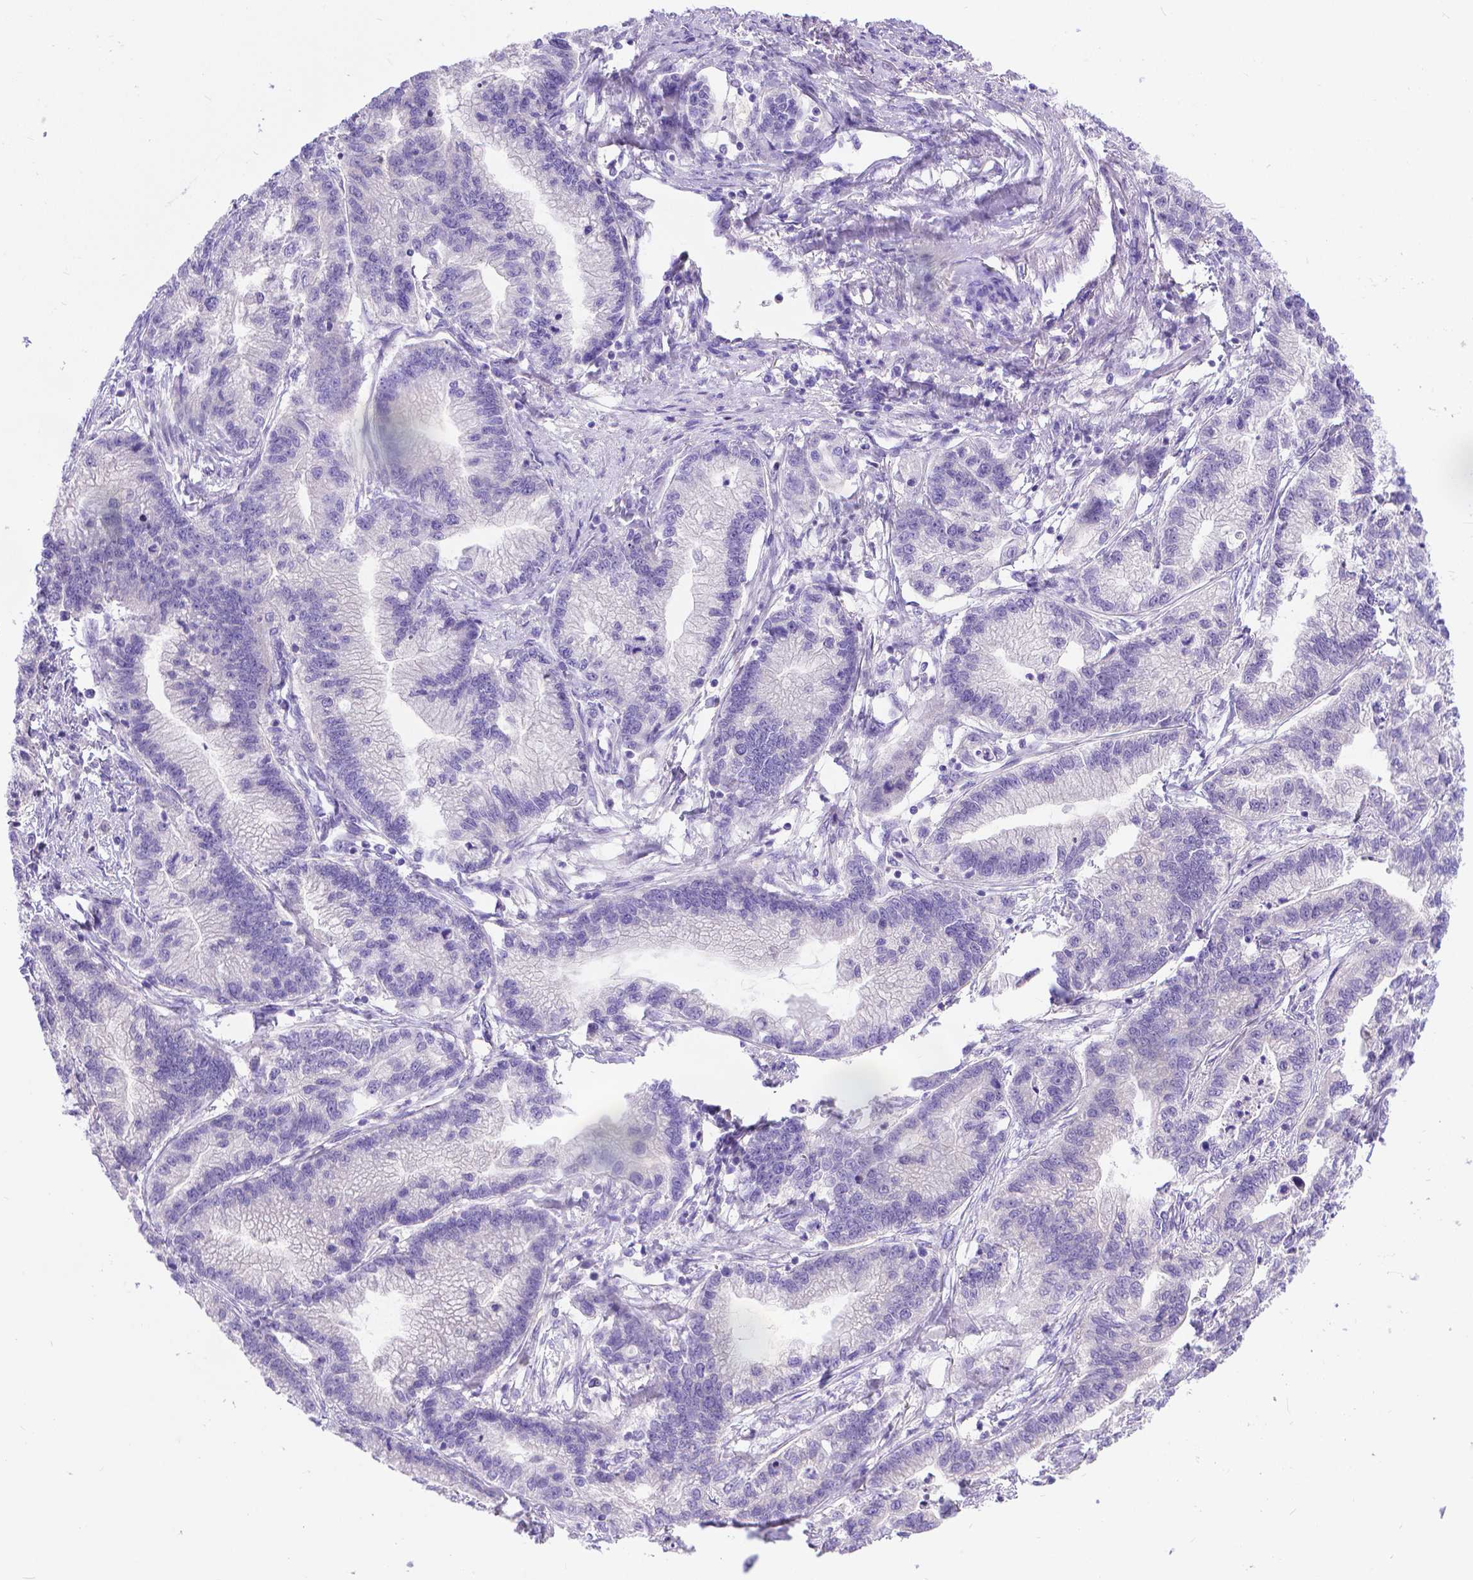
{"staining": {"intensity": "negative", "quantity": "none", "location": "none"}, "tissue": "stomach cancer", "cell_type": "Tumor cells", "image_type": "cancer", "snomed": [{"axis": "morphology", "description": "Adenocarcinoma, NOS"}, {"axis": "topography", "description": "Stomach"}], "caption": "This image is of stomach cancer (adenocarcinoma) stained with immunohistochemistry (IHC) to label a protein in brown with the nuclei are counter-stained blue. There is no positivity in tumor cells.", "gene": "TTLL6", "patient": {"sex": "male", "age": 83}}